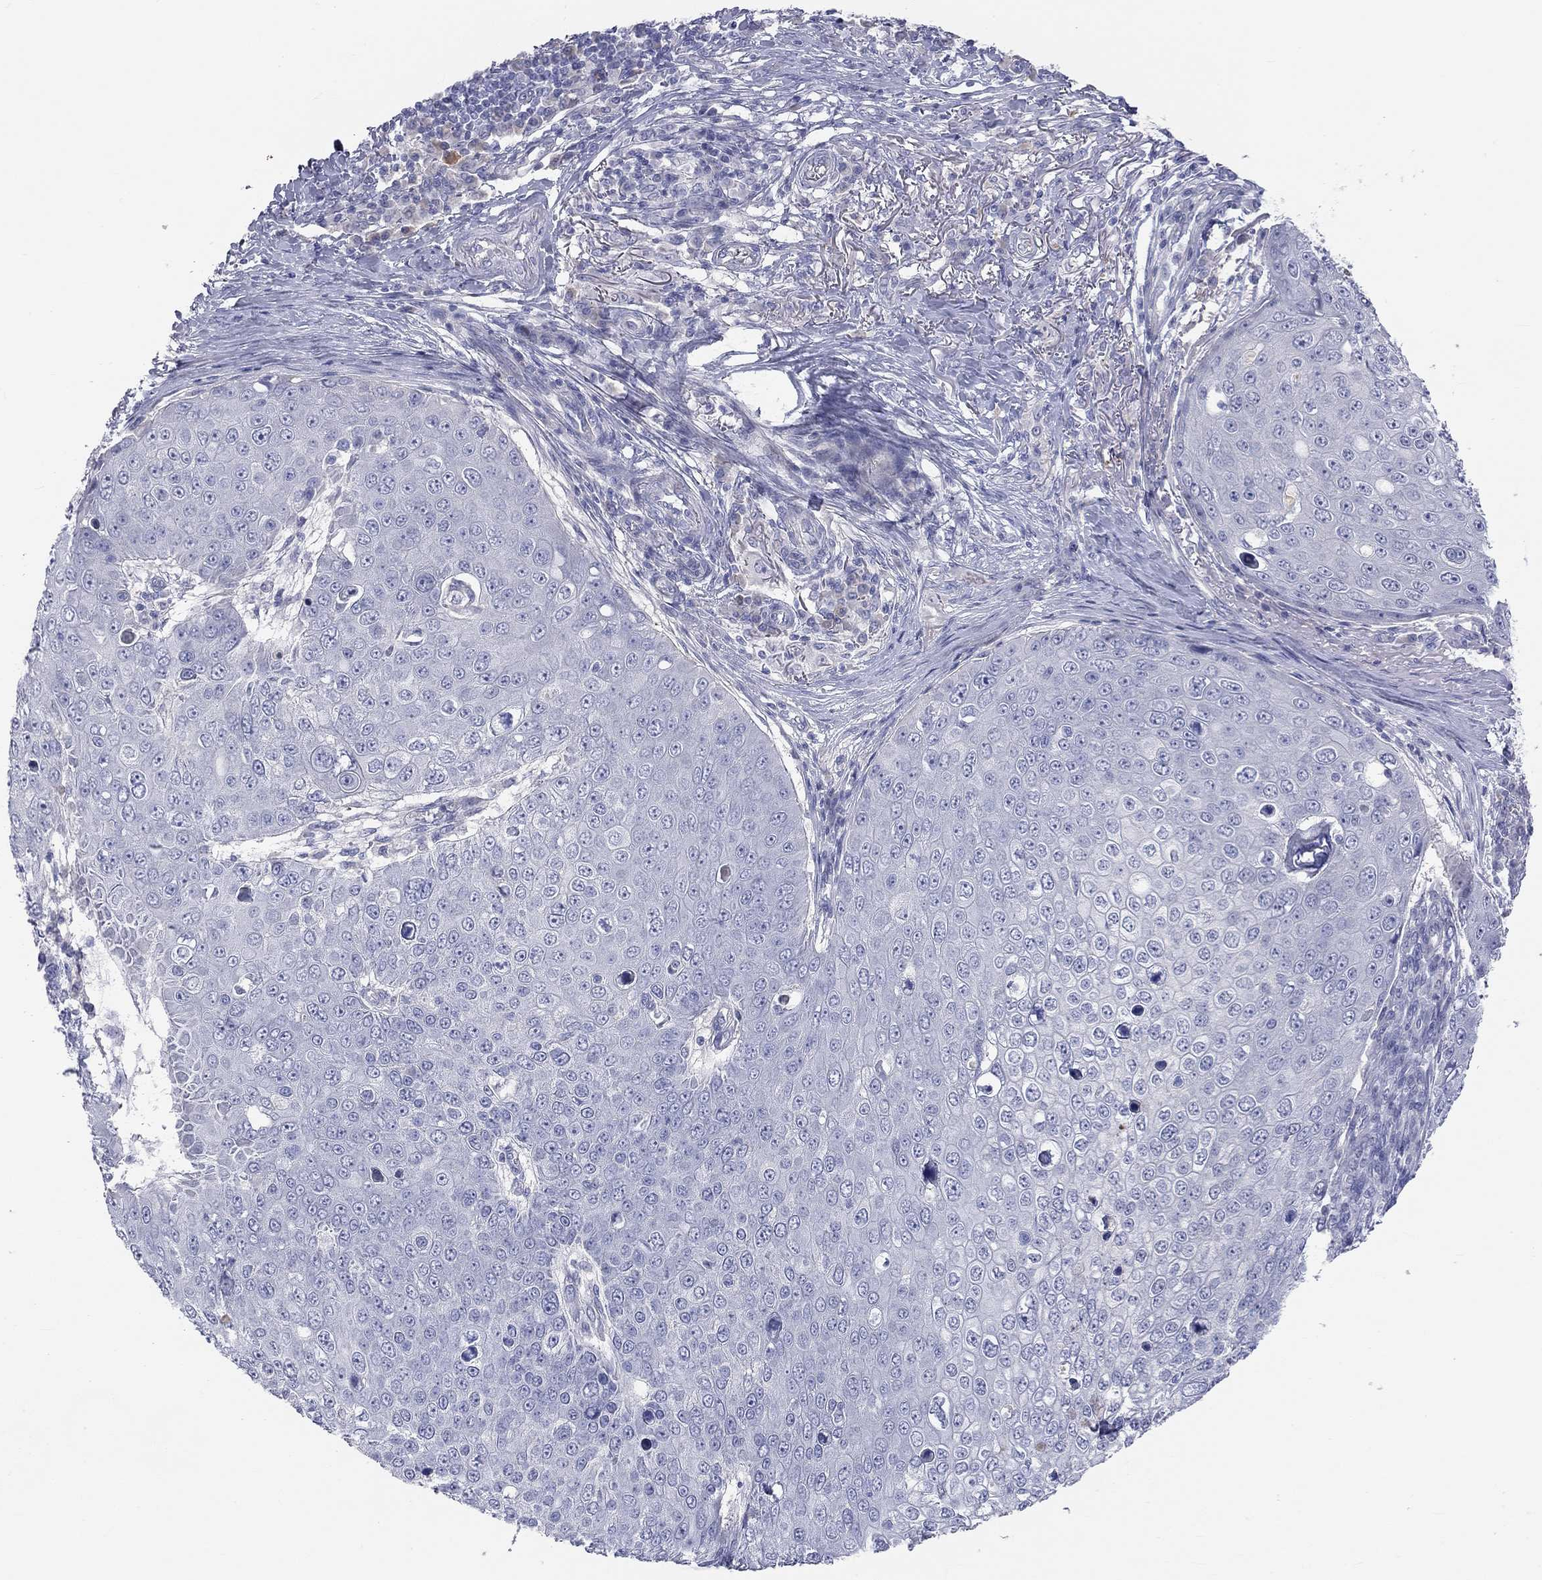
{"staining": {"intensity": "negative", "quantity": "none", "location": "none"}, "tissue": "skin cancer", "cell_type": "Tumor cells", "image_type": "cancer", "snomed": [{"axis": "morphology", "description": "Squamous cell carcinoma, NOS"}, {"axis": "topography", "description": "Skin"}], "caption": "This image is of skin cancer stained with IHC to label a protein in brown with the nuclei are counter-stained blue. There is no staining in tumor cells.", "gene": "ST7L", "patient": {"sex": "male", "age": 71}}